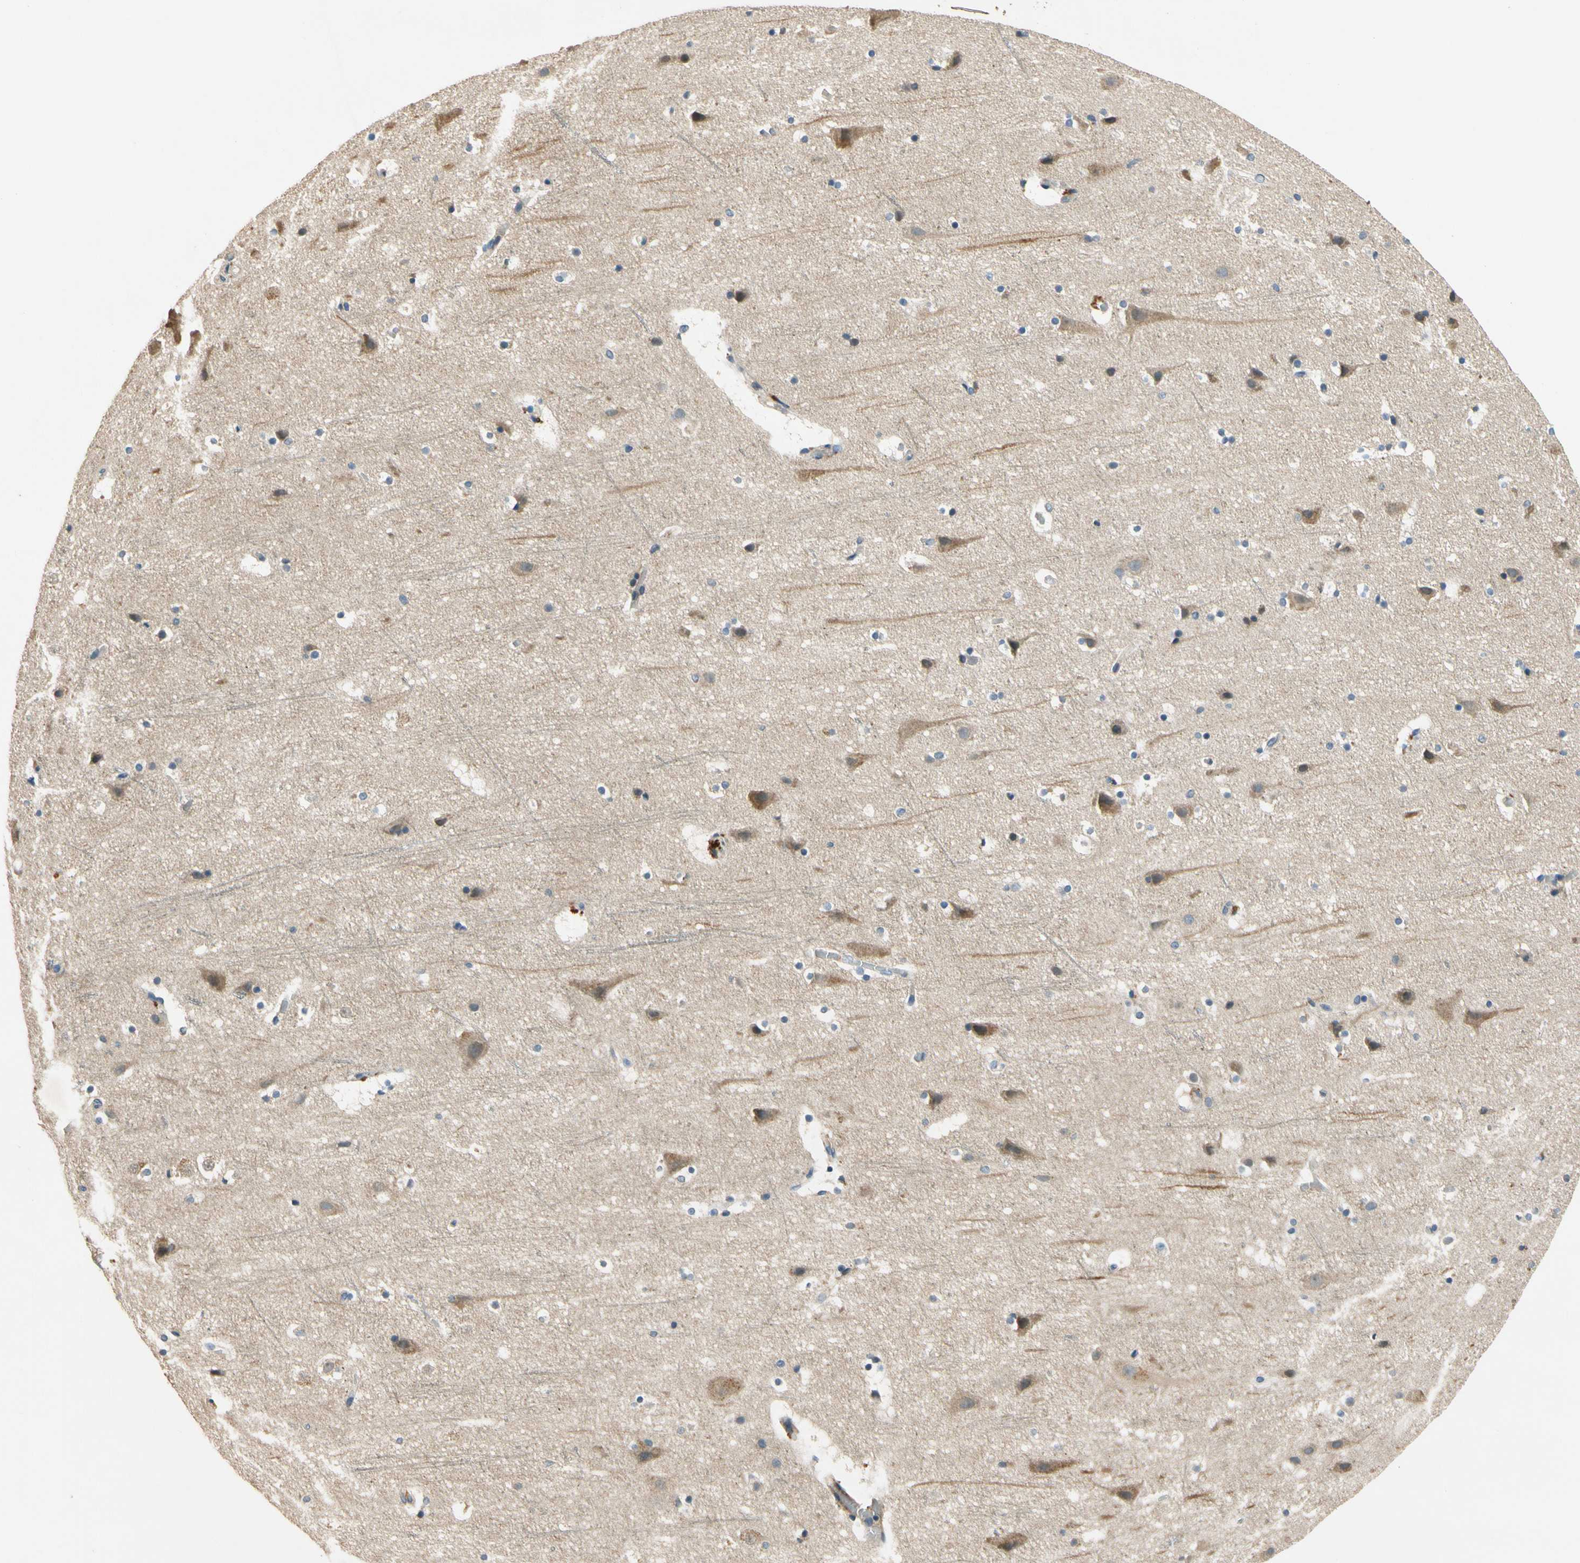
{"staining": {"intensity": "negative", "quantity": "none", "location": "none"}, "tissue": "cerebral cortex", "cell_type": "Endothelial cells", "image_type": "normal", "snomed": [{"axis": "morphology", "description": "Normal tissue, NOS"}, {"axis": "topography", "description": "Cerebral cortex"}], "caption": "Endothelial cells show no significant expression in normal cerebral cortex. (Immunohistochemistry (ihc), brightfield microscopy, high magnification).", "gene": "ALKBH3", "patient": {"sex": "male", "age": 45}}